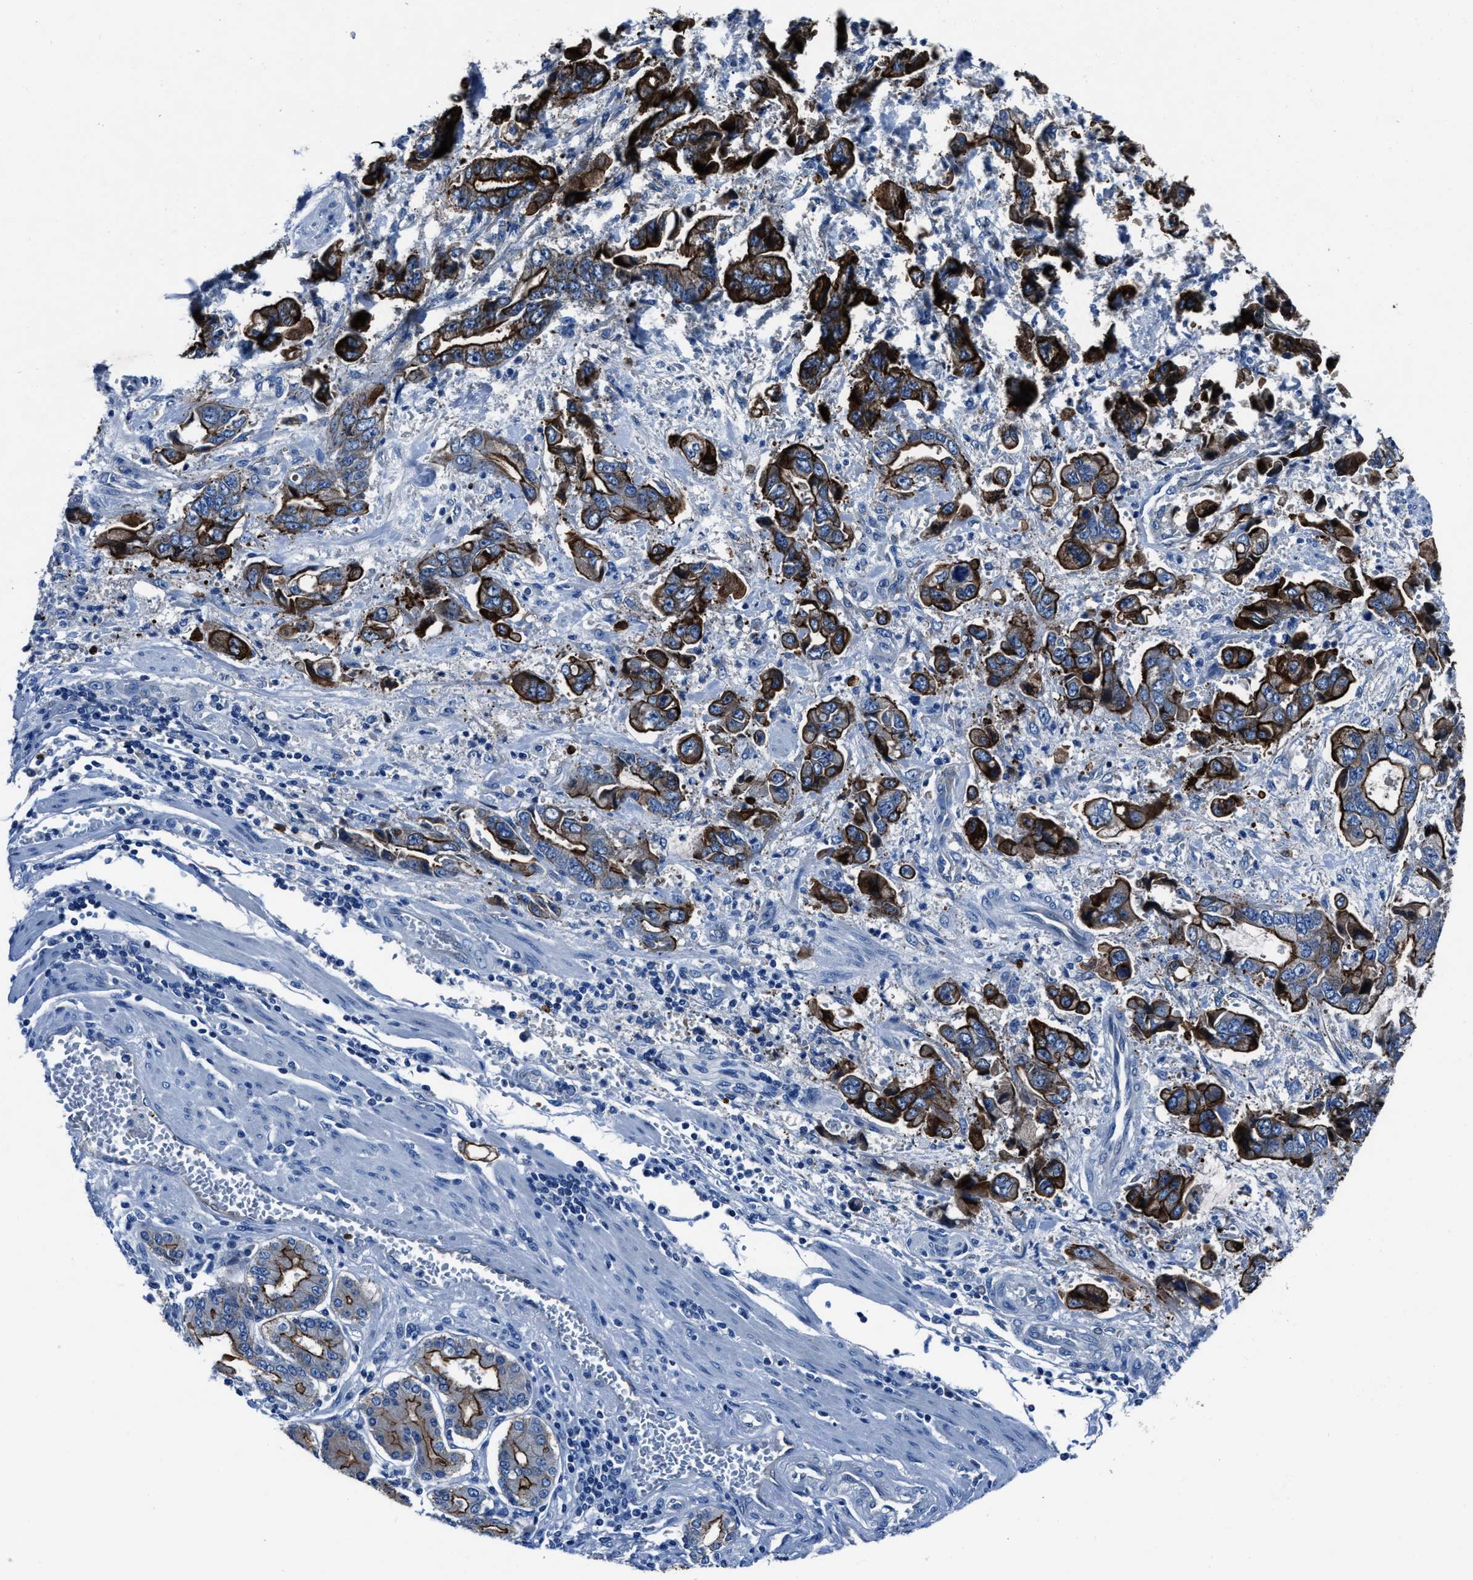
{"staining": {"intensity": "strong", "quantity": ">75%", "location": "cytoplasmic/membranous"}, "tissue": "stomach cancer", "cell_type": "Tumor cells", "image_type": "cancer", "snomed": [{"axis": "morphology", "description": "Normal tissue, NOS"}, {"axis": "morphology", "description": "Adenocarcinoma, NOS"}, {"axis": "topography", "description": "Stomach"}], "caption": "Brown immunohistochemical staining in human adenocarcinoma (stomach) exhibits strong cytoplasmic/membranous expression in approximately >75% of tumor cells.", "gene": "LMO7", "patient": {"sex": "male", "age": 62}}